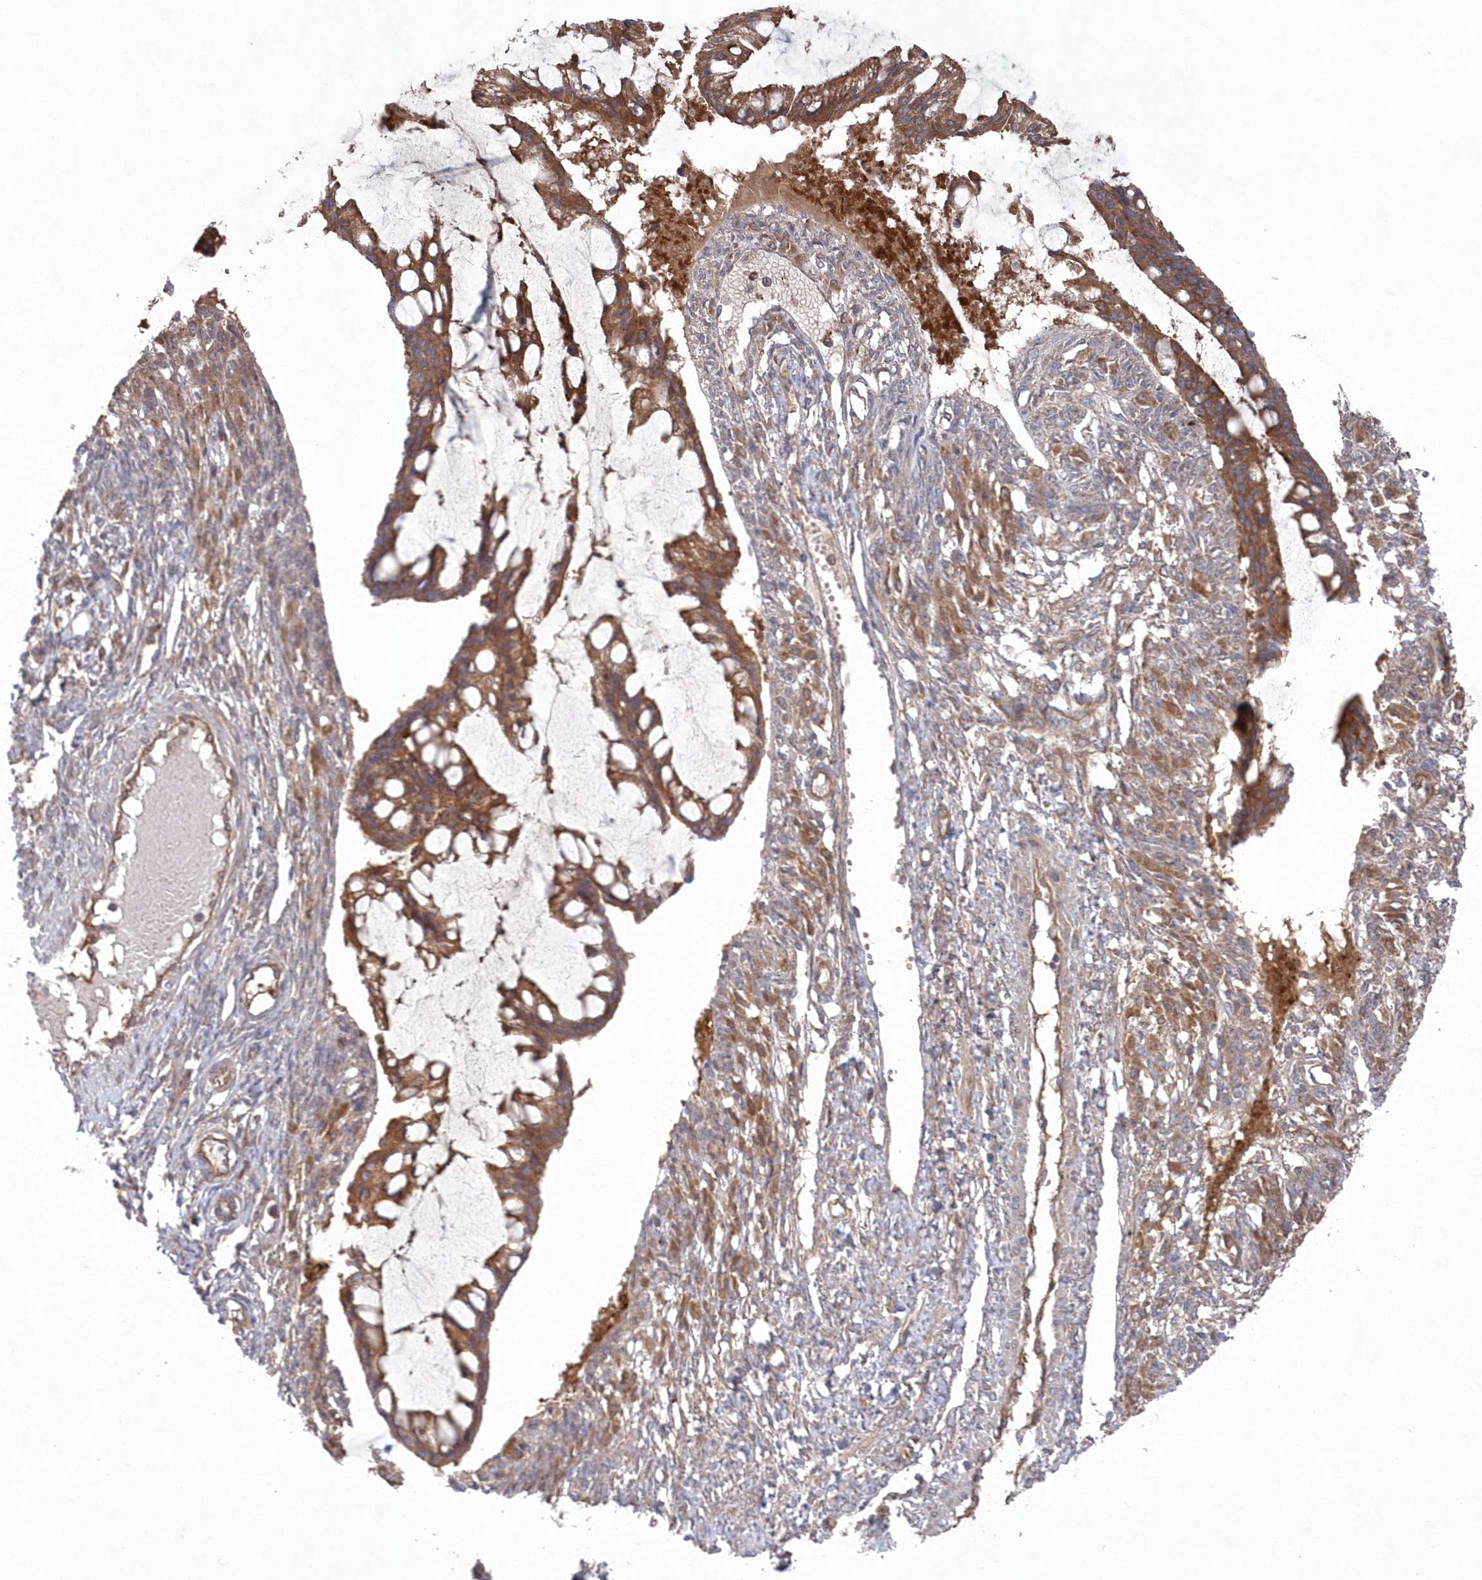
{"staining": {"intensity": "moderate", "quantity": ">75%", "location": "cytoplasmic/membranous"}, "tissue": "ovarian cancer", "cell_type": "Tumor cells", "image_type": "cancer", "snomed": [{"axis": "morphology", "description": "Cystadenocarcinoma, mucinous, NOS"}, {"axis": "topography", "description": "Ovary"}], "caption": "Ovarian mucinous cystadenocarcinoma tissue displays moderate cytoplasmic/membranous staining in about >75% of tumor cells, visualized by immunohistochemistry.", "gene": "ASNSD1", "patient": {"sex": "female", "age": 73}}